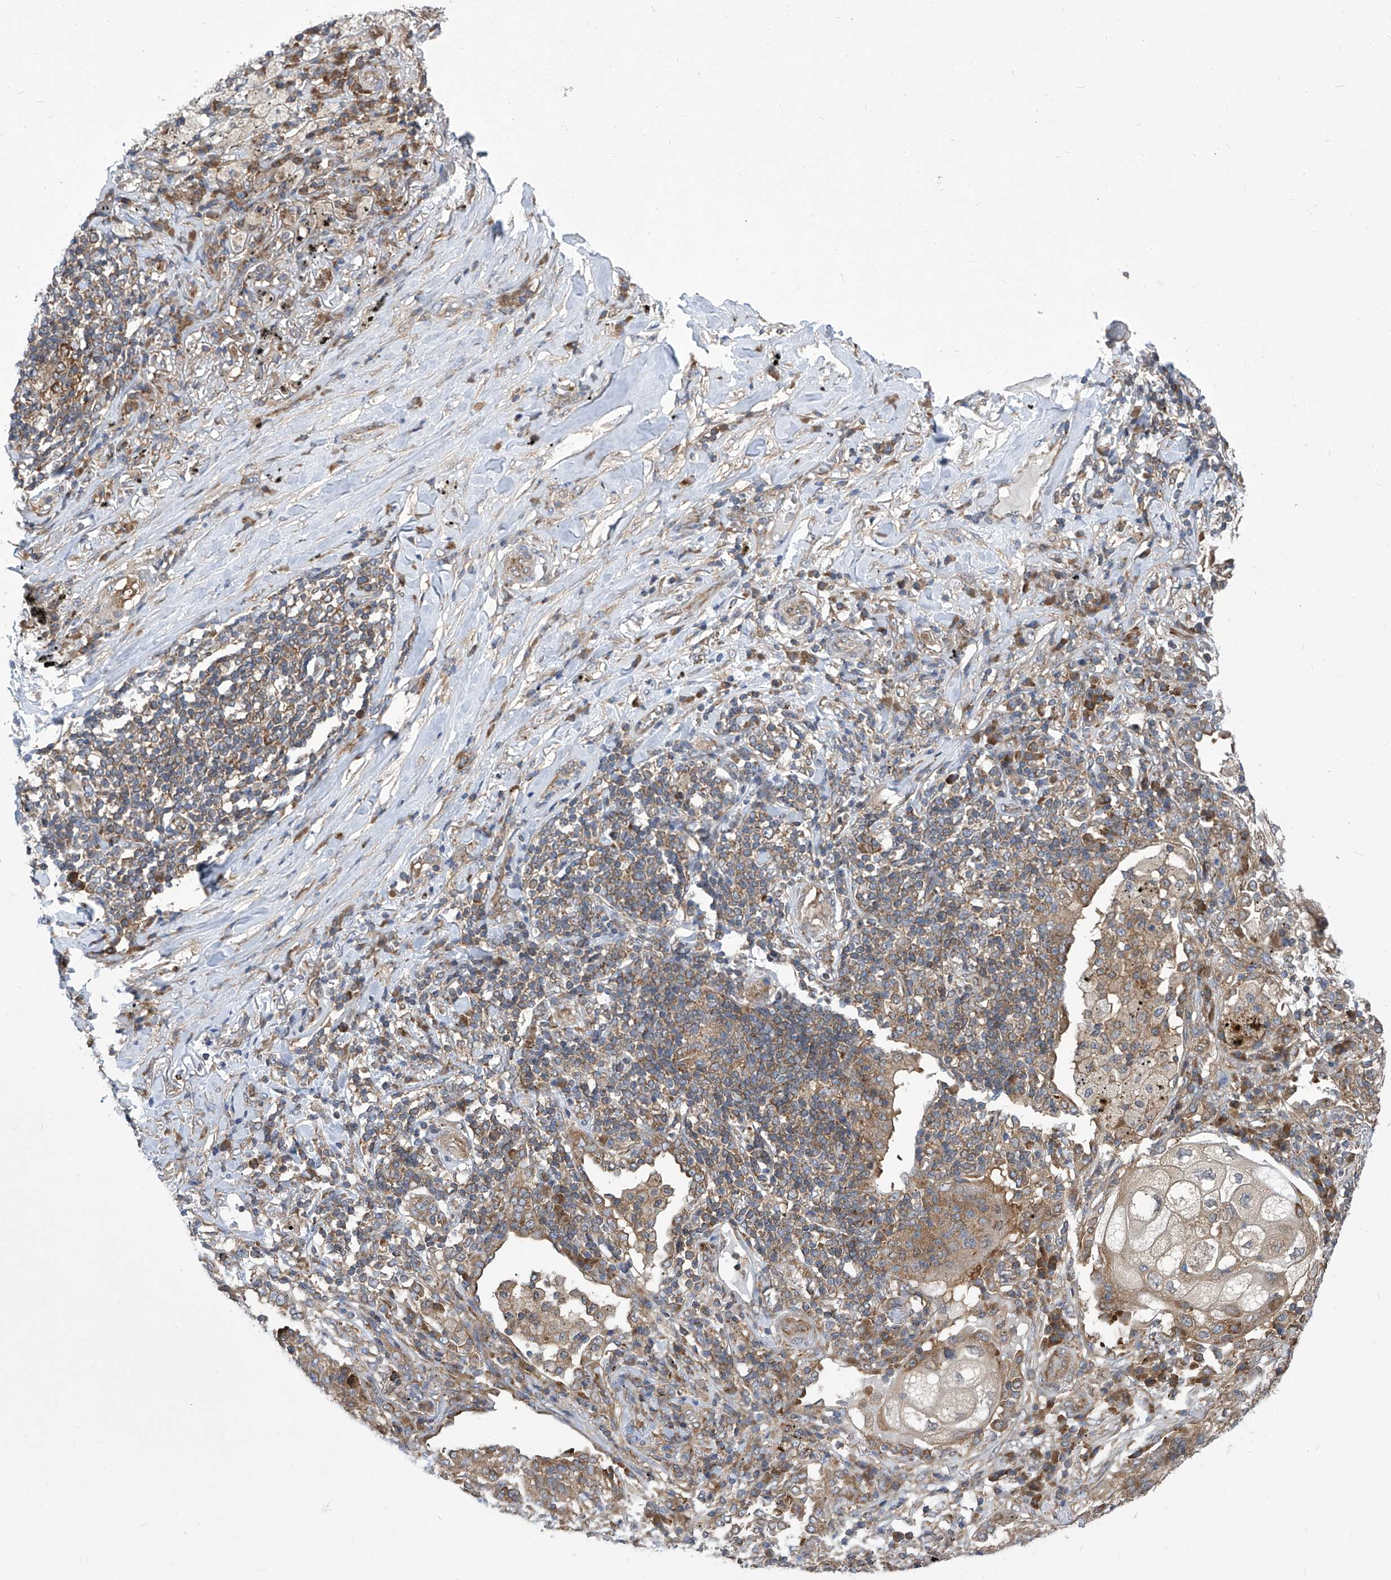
{"staining": {"intensity": "weak", "quantity": "25%-75%", "location": "cytoplasmic/membranous"}, "tissue": "lung cancer", "cell_type": "Tumor cells", "image_type": "cancer", "snomed": [{"axis": "morphology", "description": "Squamous cell carcinoma, NOS"}, {"axis": "topography", "description": "Lung"}], "caption": "Weak cytoplasmic/membranous staining is seen in about 25%-75% of tumor cells in lung cancer (squamous cell carcinoma).", "gene": "EIF3M", "patient": {"sex": "female", "age": 63}}